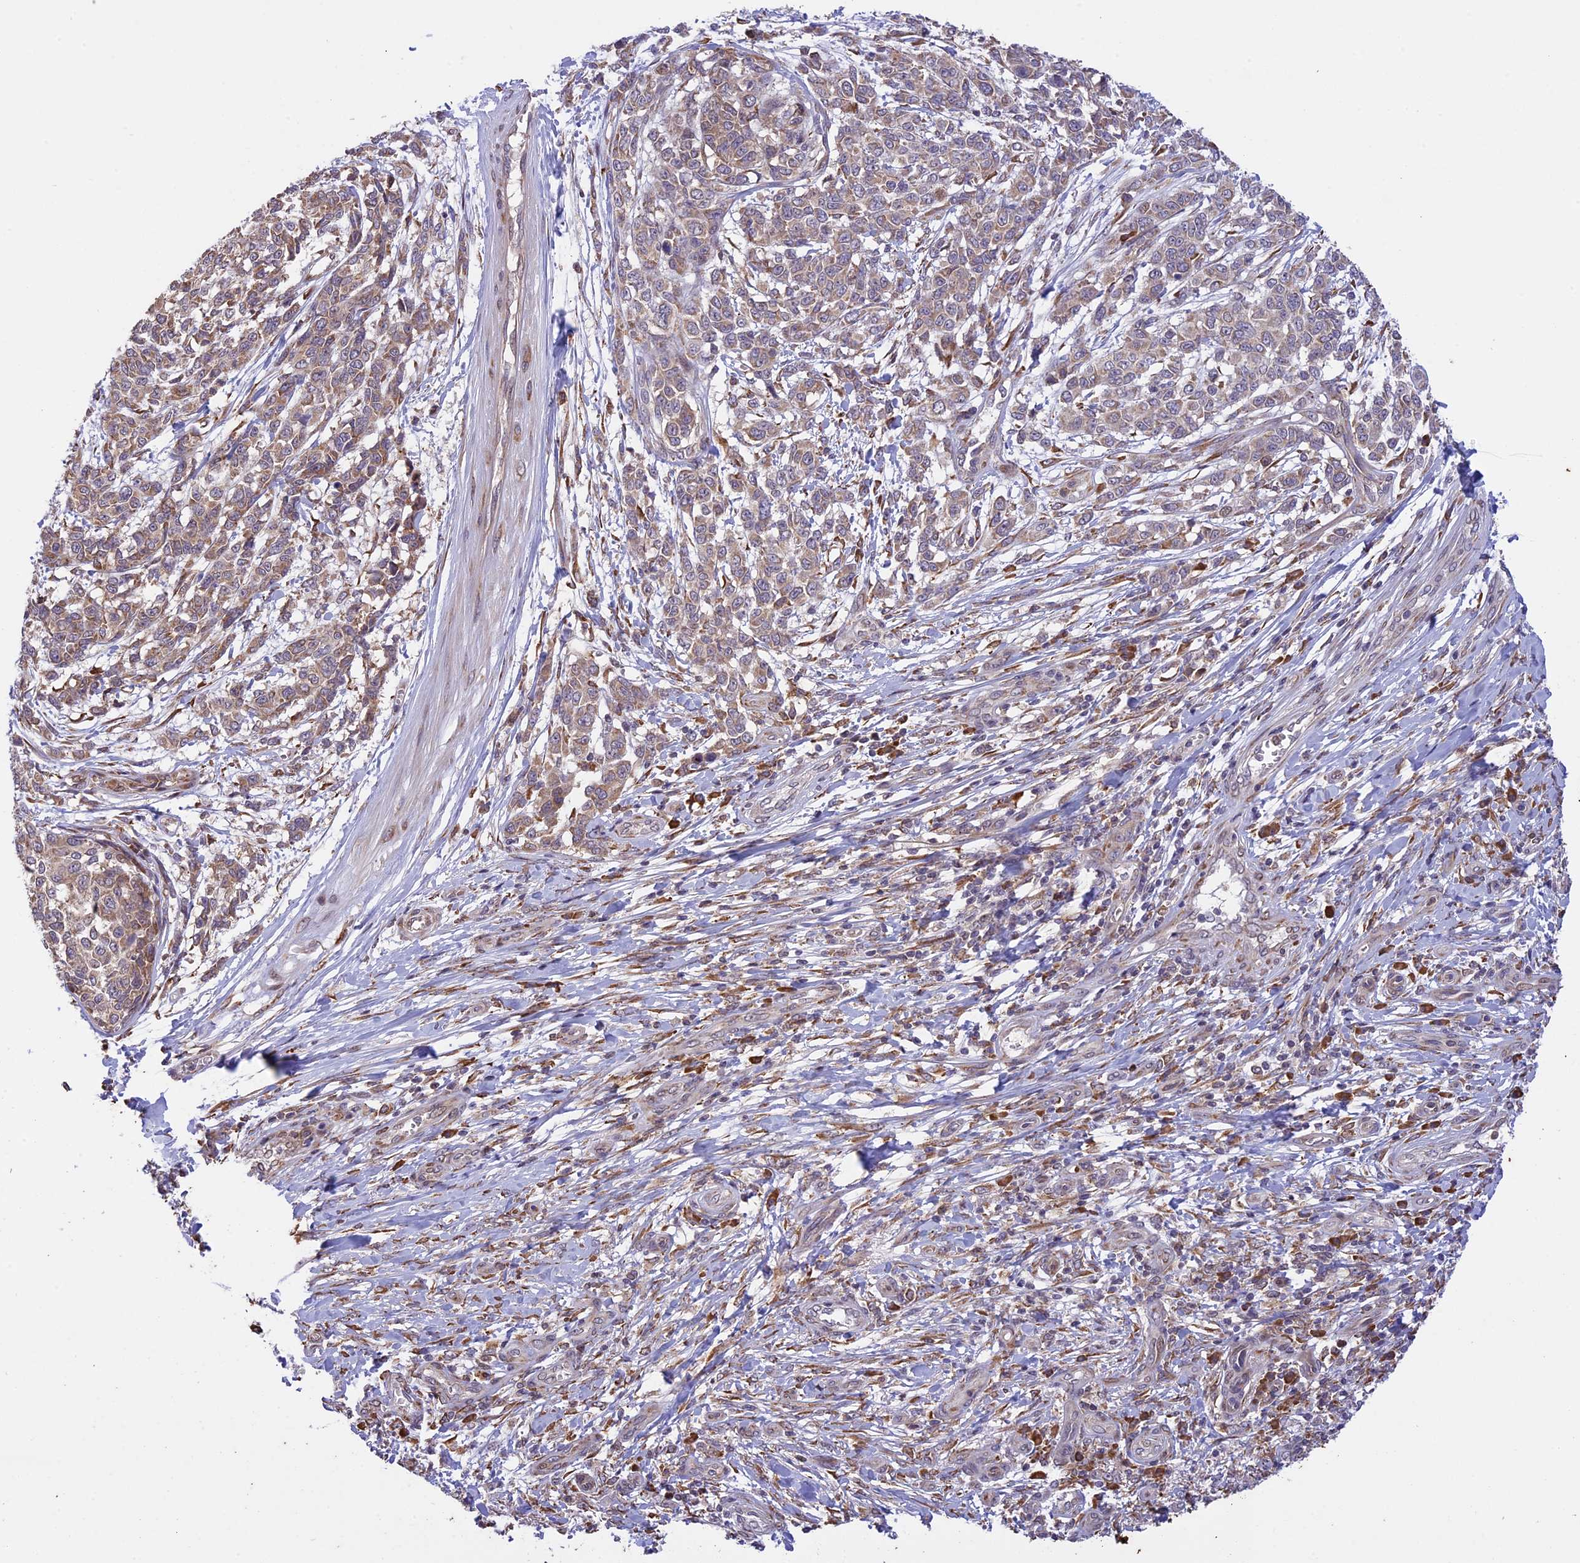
{"staining": {"intensity": "weak", "quantity": ">75%", "location": "cytoplasmic/membranous"}, "tissue": "melanoma", "cell_type": "Tumor cells", "image_type": "cancer", "snomed": [{"axis": "morphology", "description": "Malignant melanoma, NOS"}, {"axis": "topography", "description": "Skin"}], "caption": "Immunohistochemistry micrograph of neoplastic tissue: melanoma stained using IHC demonstrates low levels of weak protein expression localized specifically in the cytoplasmic/membranous of tumor cells, appearing as a cytoplasmic/membranous brown color.", "gene": "DMRTA2", "patient": {"sex": "male", "age": 49}}